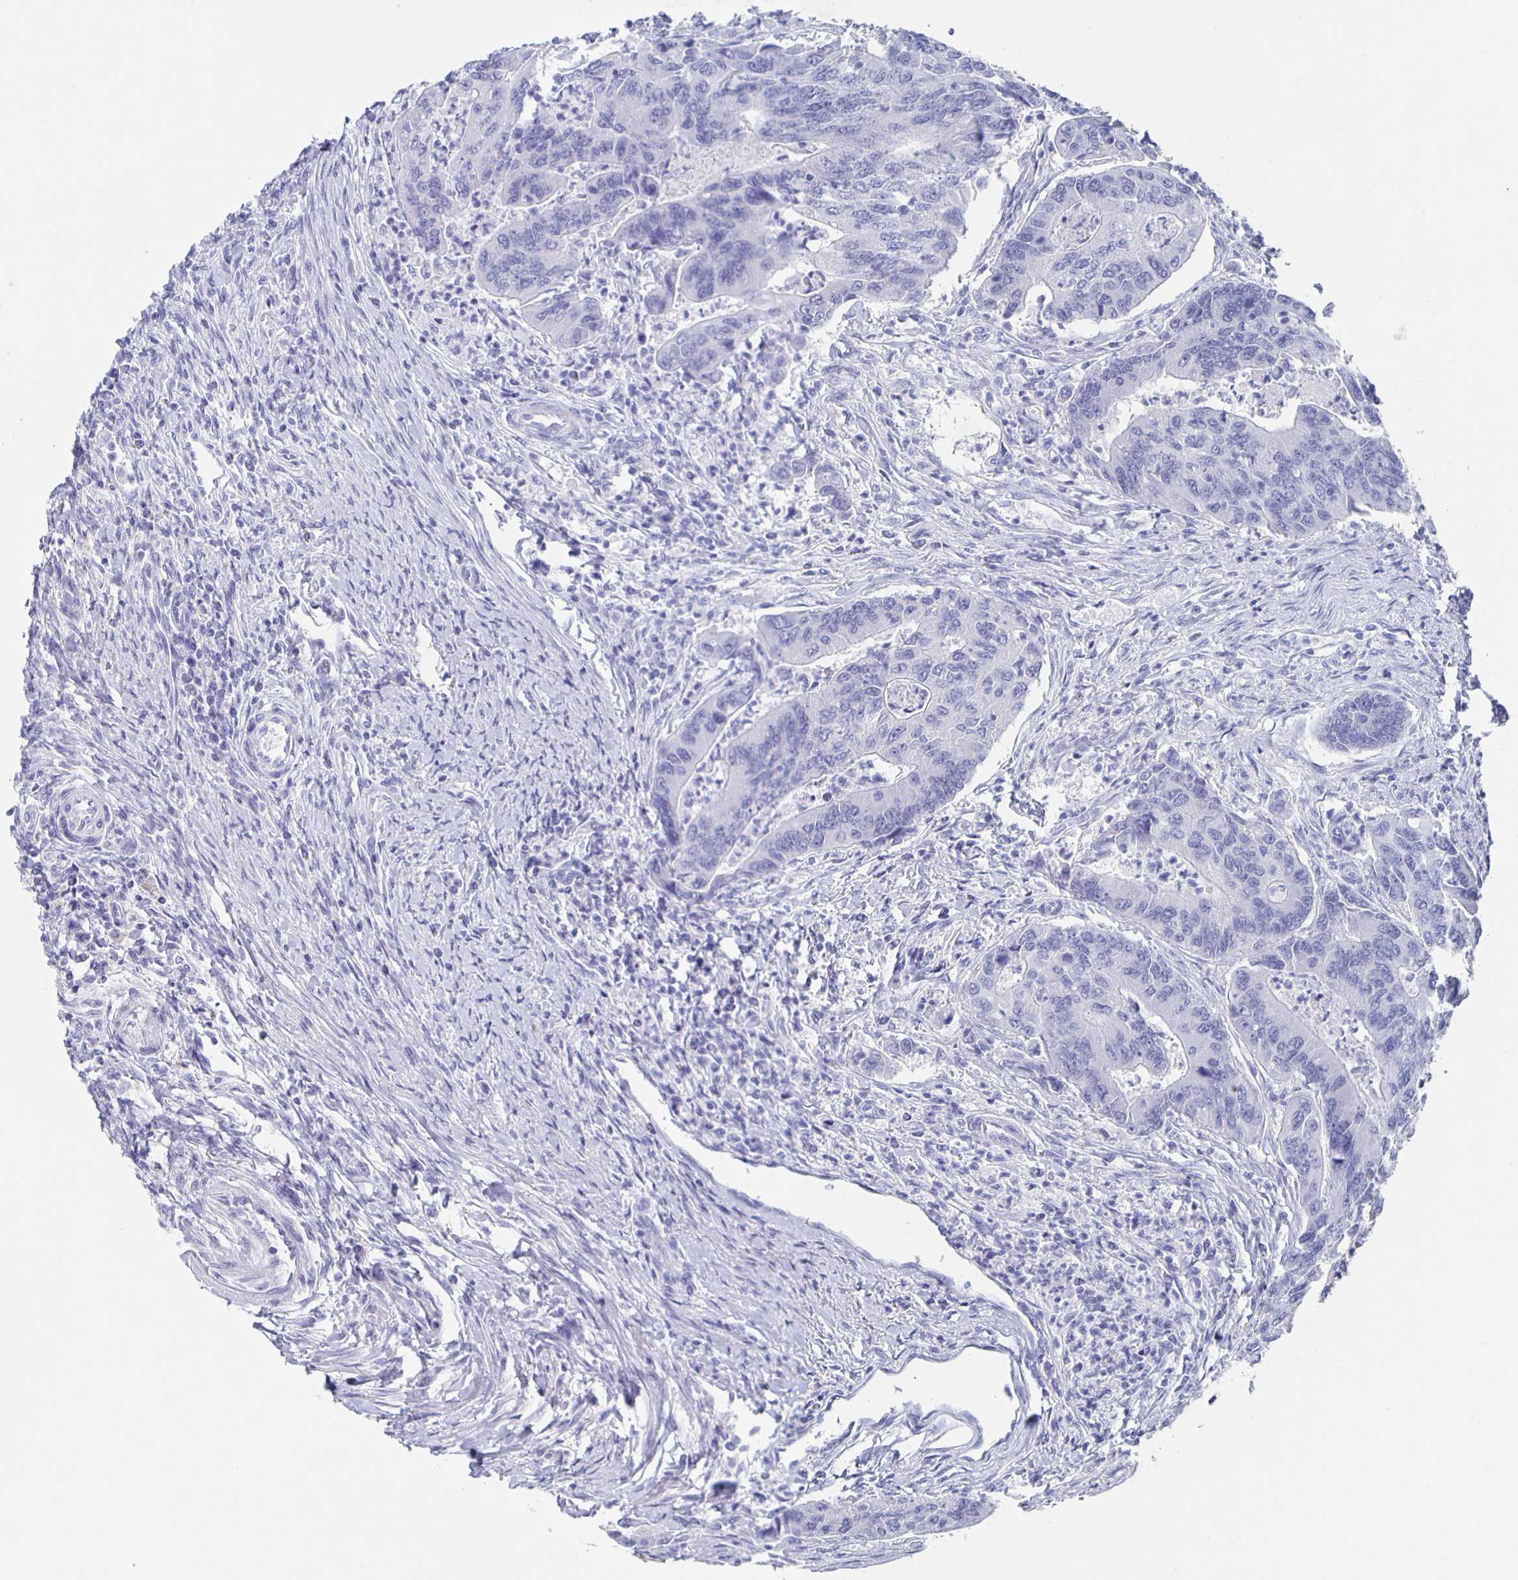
{"staining": {"intensity": "negative", "quantity": "none", "location": "none"}, "tissue": "colorectal cancer", "cell_type": "Tumor cells", "image_type": "cancer", "snomed": [{"axis": "morphology", "description": "Adenocarcinoma, NOS"}, {"axis": "topography", "description": "Colon"}], "caption": "Adenocarcinoma (colorectal) stained for a protein using immunohistochemistry (IHC) displays no staining tumor cells.", "gene": "SLC34A2", "patient": {"sex": "female", "age": 67}}